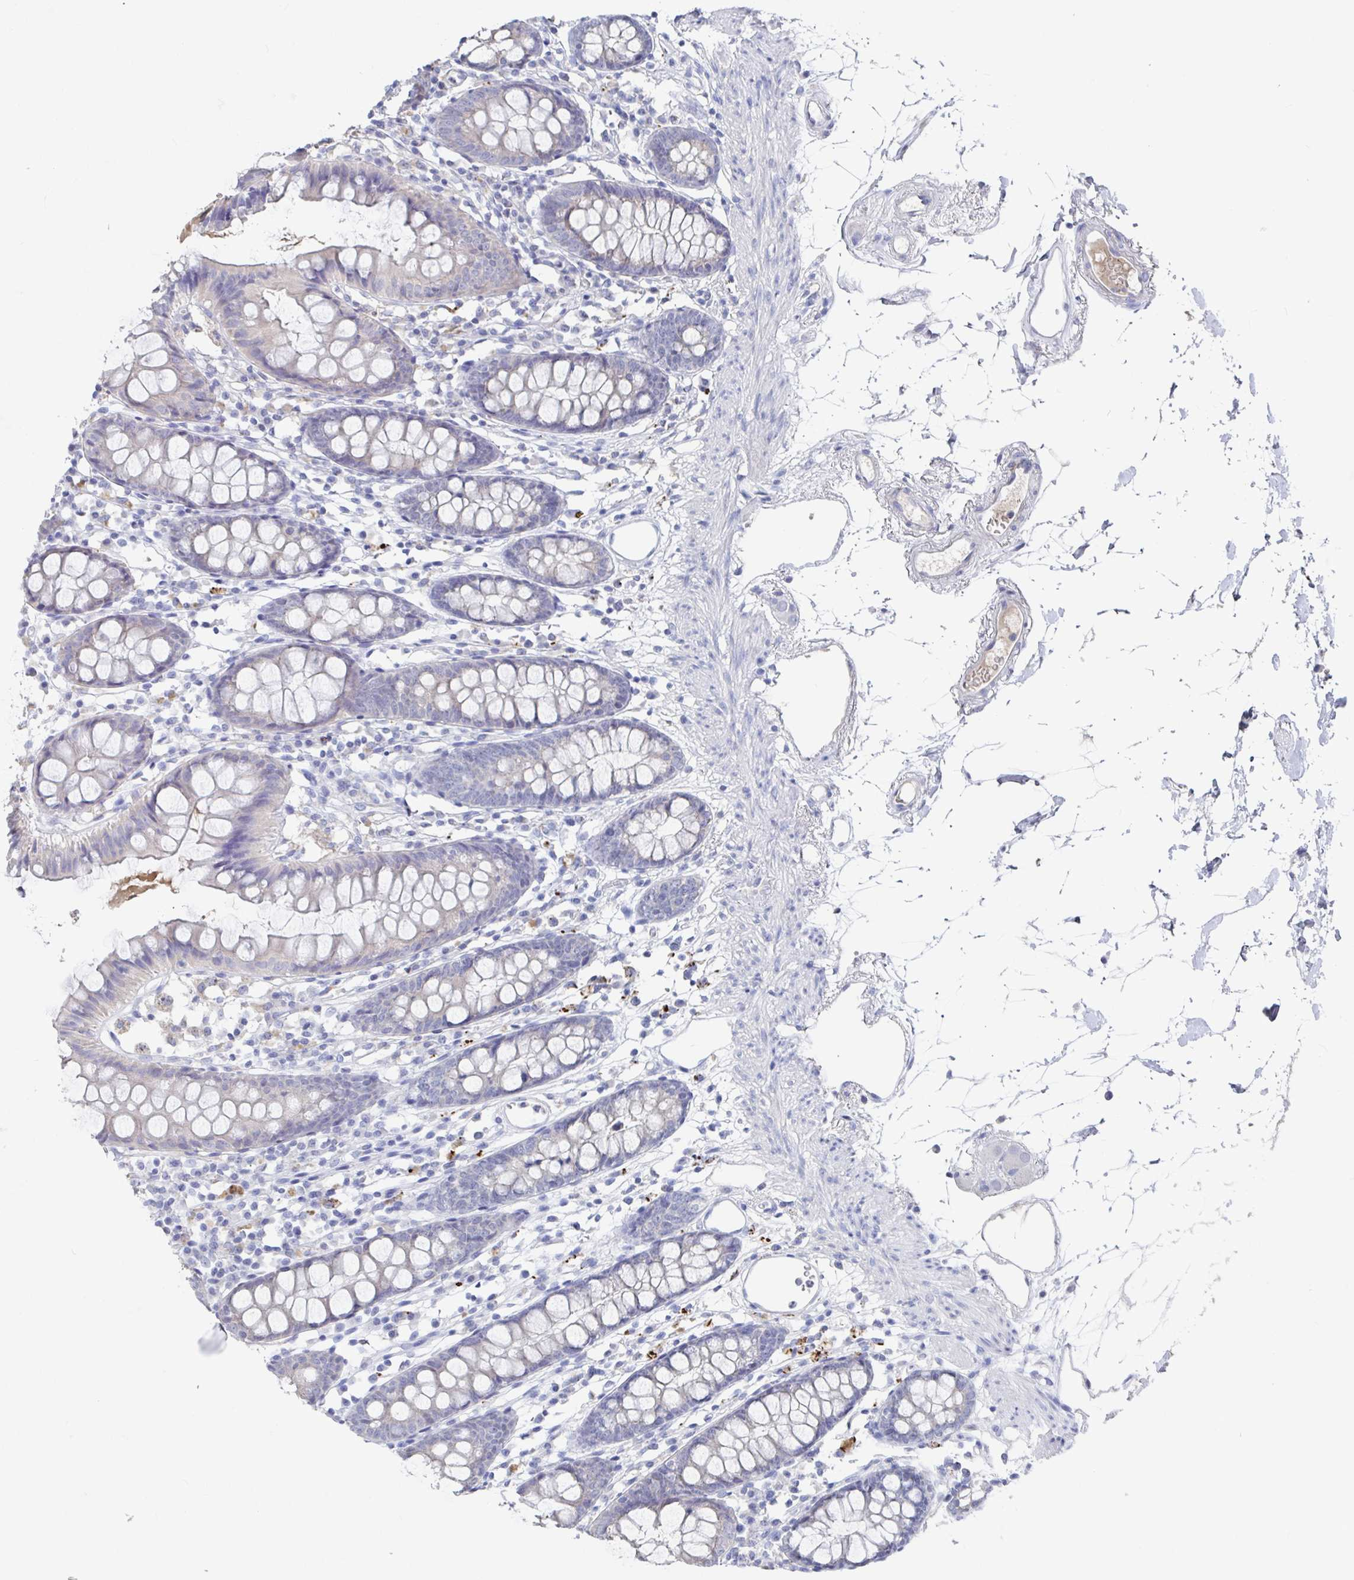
{"staining": {"intensity": "negative", "quantity": "none", "location": "none"}, "tissue": "colon", "cell_type": "Endothelial cells", "image_type": "normal", "snomed": [{"axis": "morphology", "description": "Normal tissue, NOS"}, {"axis": "topography", "description": "Colon"}], "caption": "Endothelial cells show no significant protein staining in normal colon. (Brightfield microscopy of DAB (3,3'-diaminobenzidine) IHC at high magnification).", "gene": "GPR148", "patient": {"sex": "female", "age": 84}}